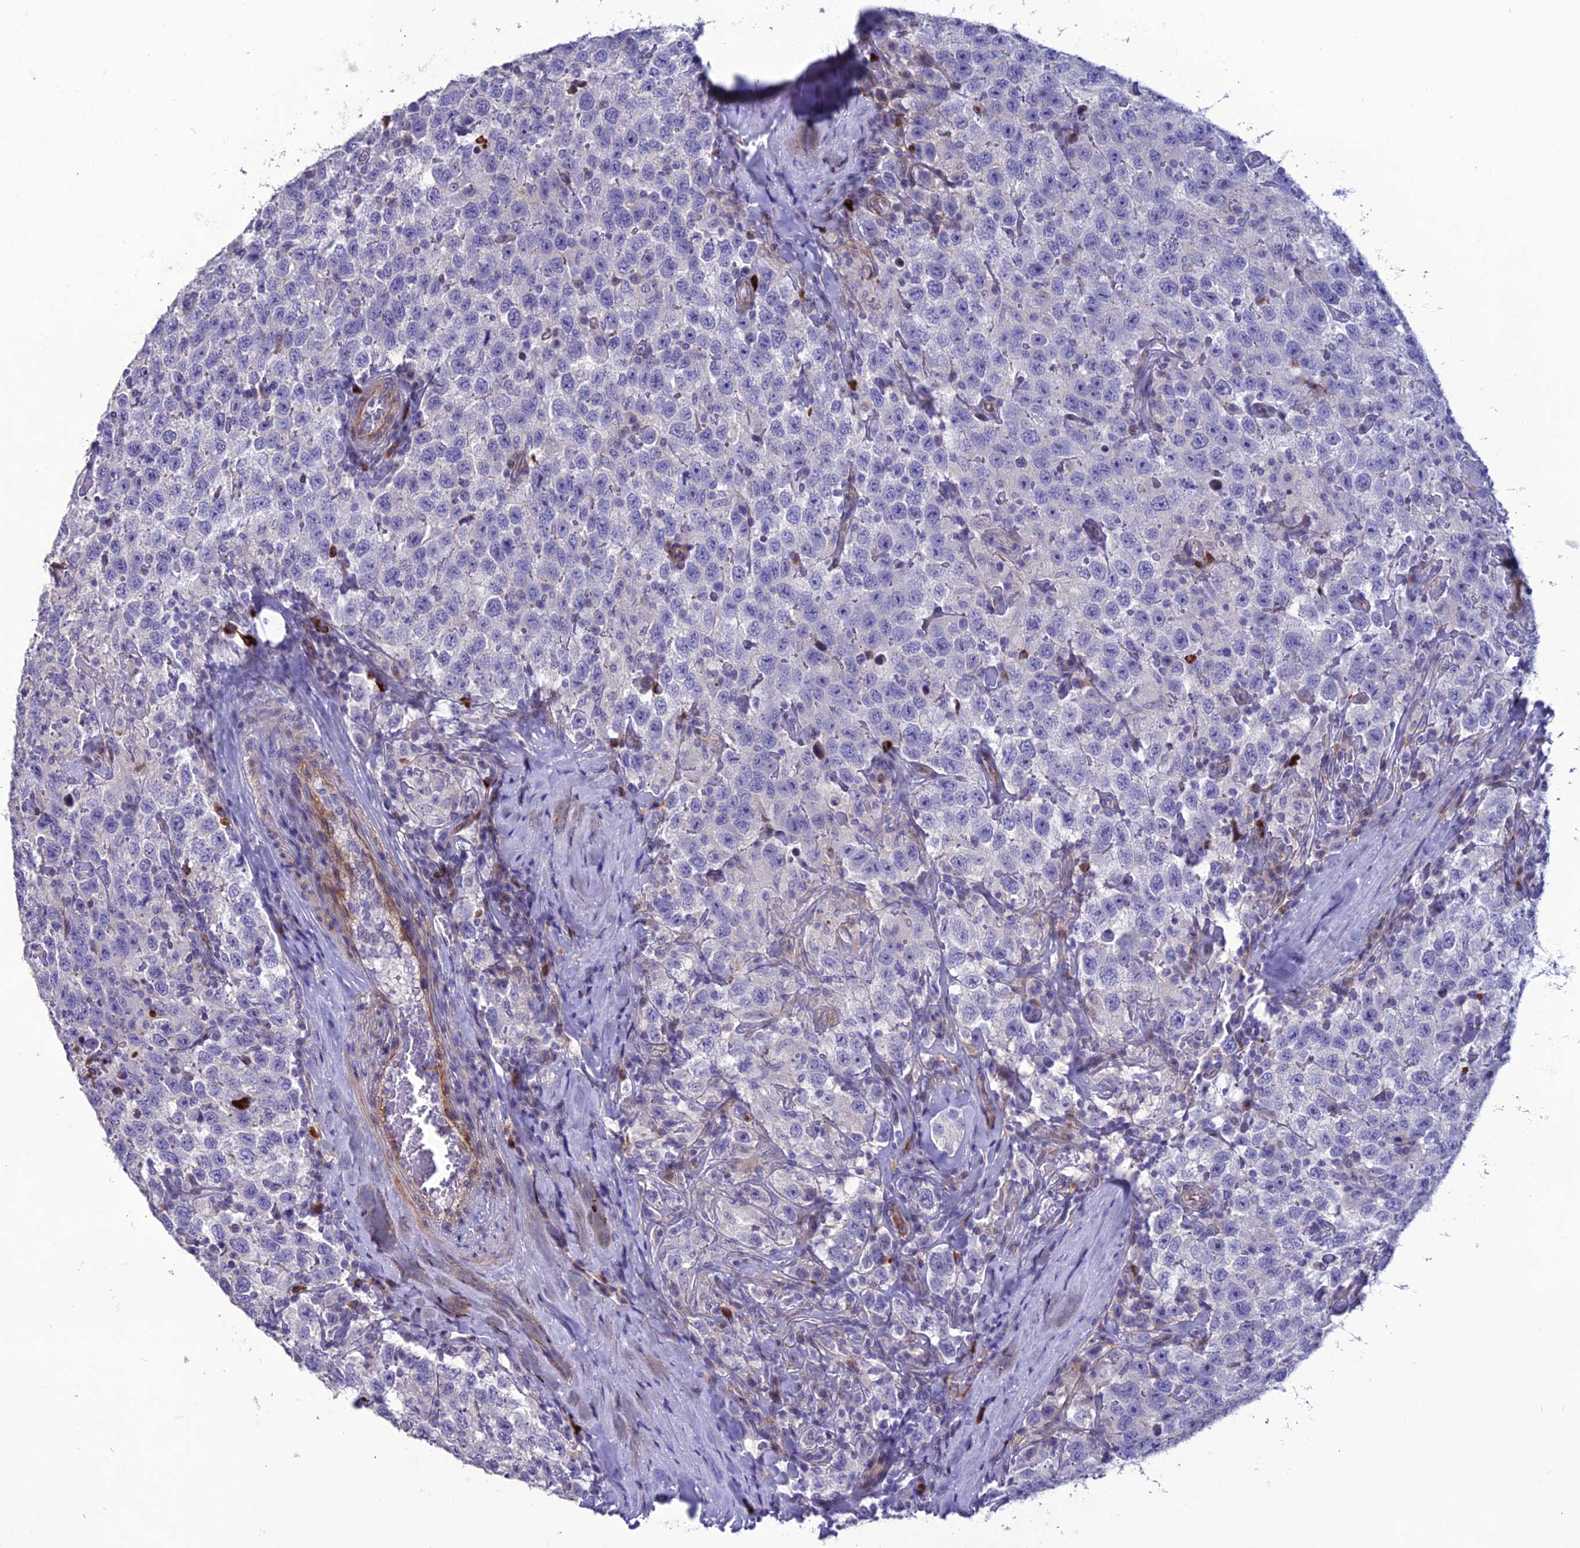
{"staining": {"intensity": "negative", "quantity": "none", "location": "none"}, "tissue": "testis cancer", "cell_type": "Tumor cells", "image_type": "cancer", "snomed": [{"axis": "morphology", "description": "Seminoma, NOS"}, {"axis": "topography", "description": "Testis"}], "caption": "Tumor cells are negative for protein expression in human testis cancer.", "gene": "OR56B1", "patient": {"sex": "male", "age": 41}}